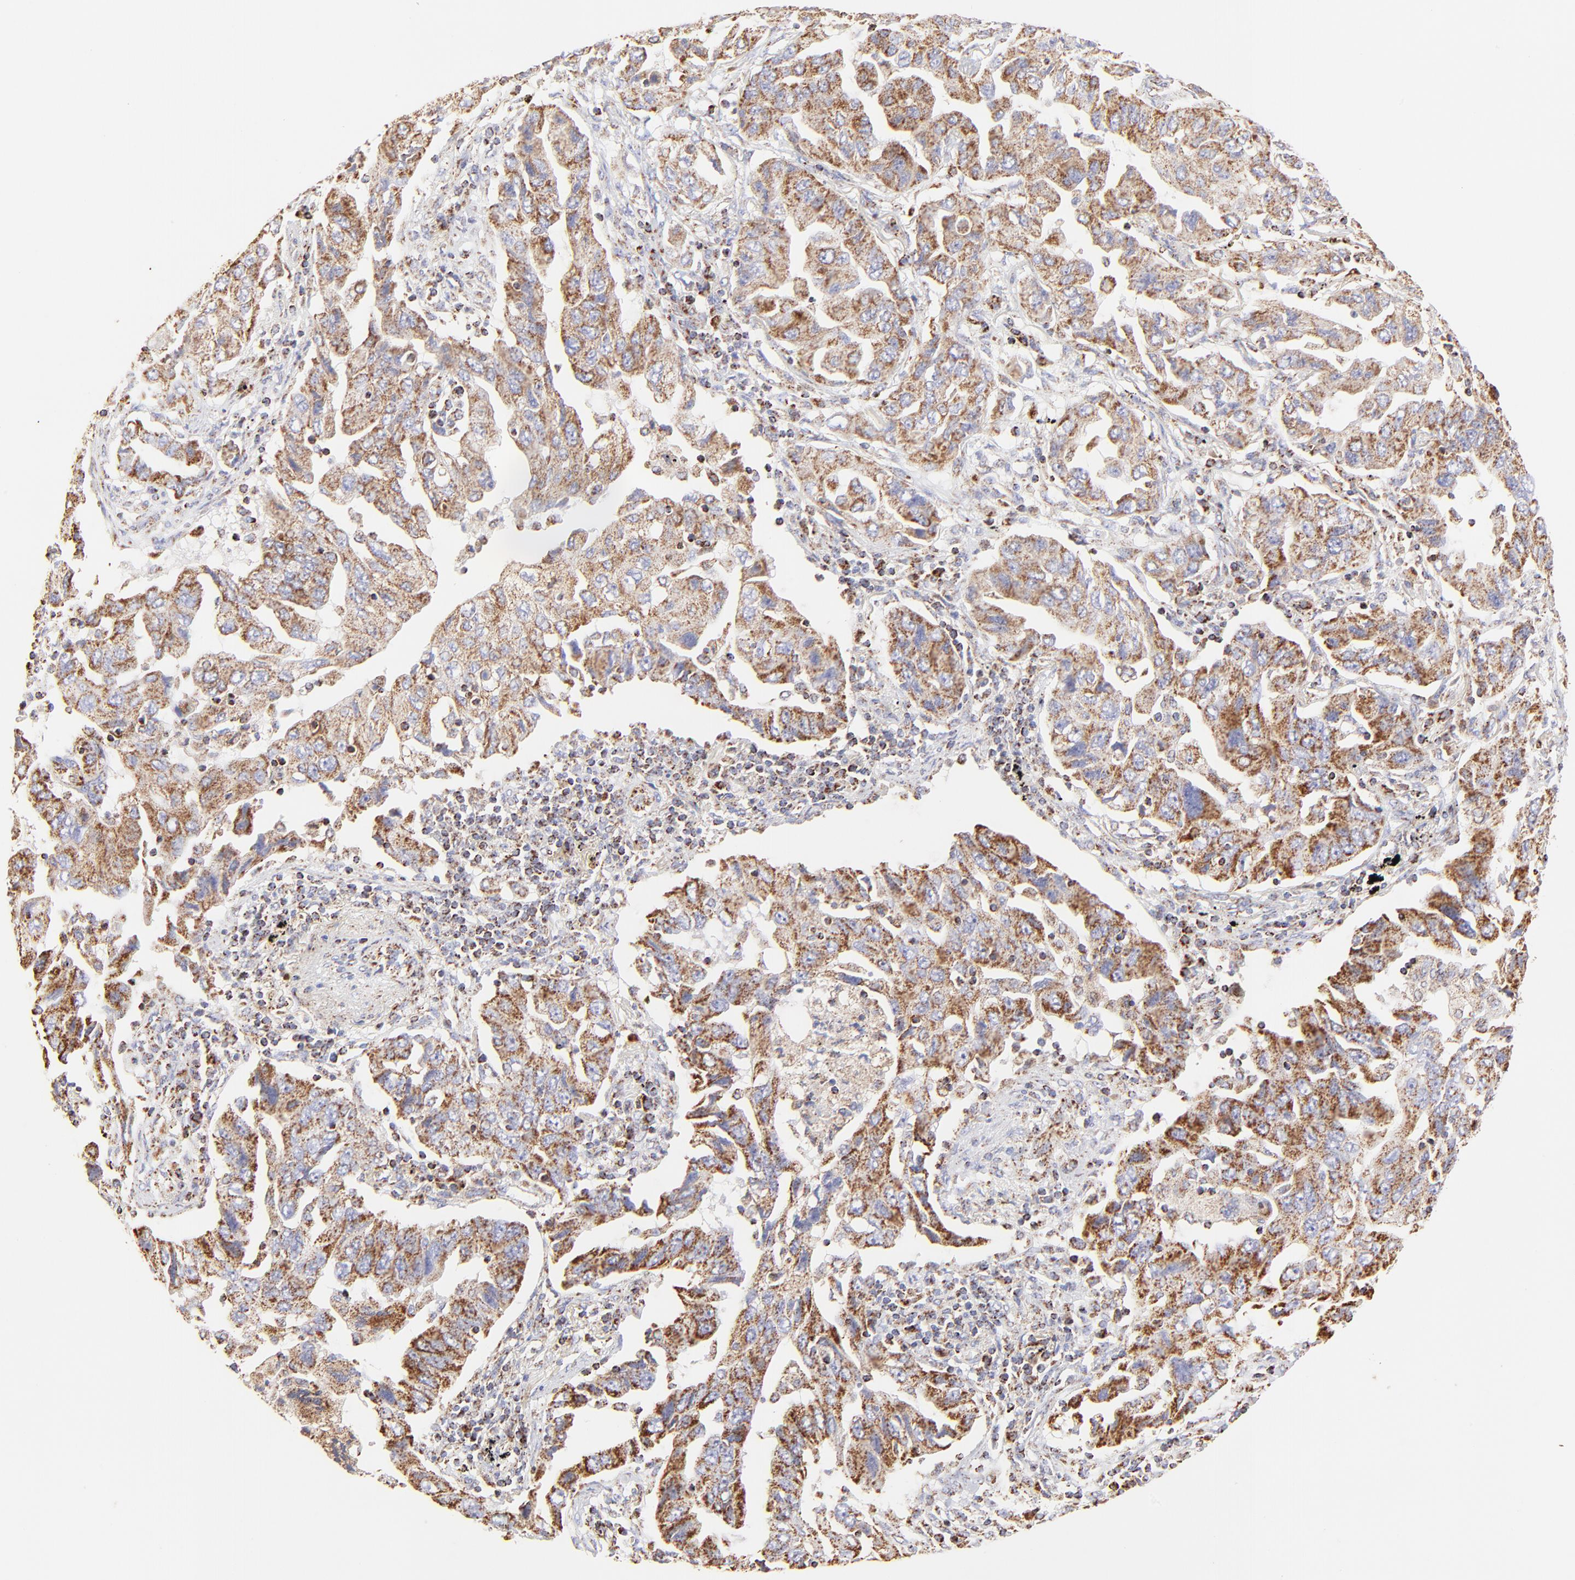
{"staining": {"intensity": "moderate", "quantity": ">75%", "location": "cytoplasmic/membranous"}, "tissue": "lung cancer", "cell_type": "Tumor cells", "image_type": "cancer", "snomed": [{"axis": "morphology", "description": "Adenocarcinoma, NOS"}, {"axis": "topography", "description": "Lung"}], "caption": "Moderate cytoplasmic/membranous expression for a protein is identified in approximately >75% of tumor cells of lung cancer using immunohistochemistry.", "gene": "ECH1", "patient": {"sex": "female", "age": 65}}